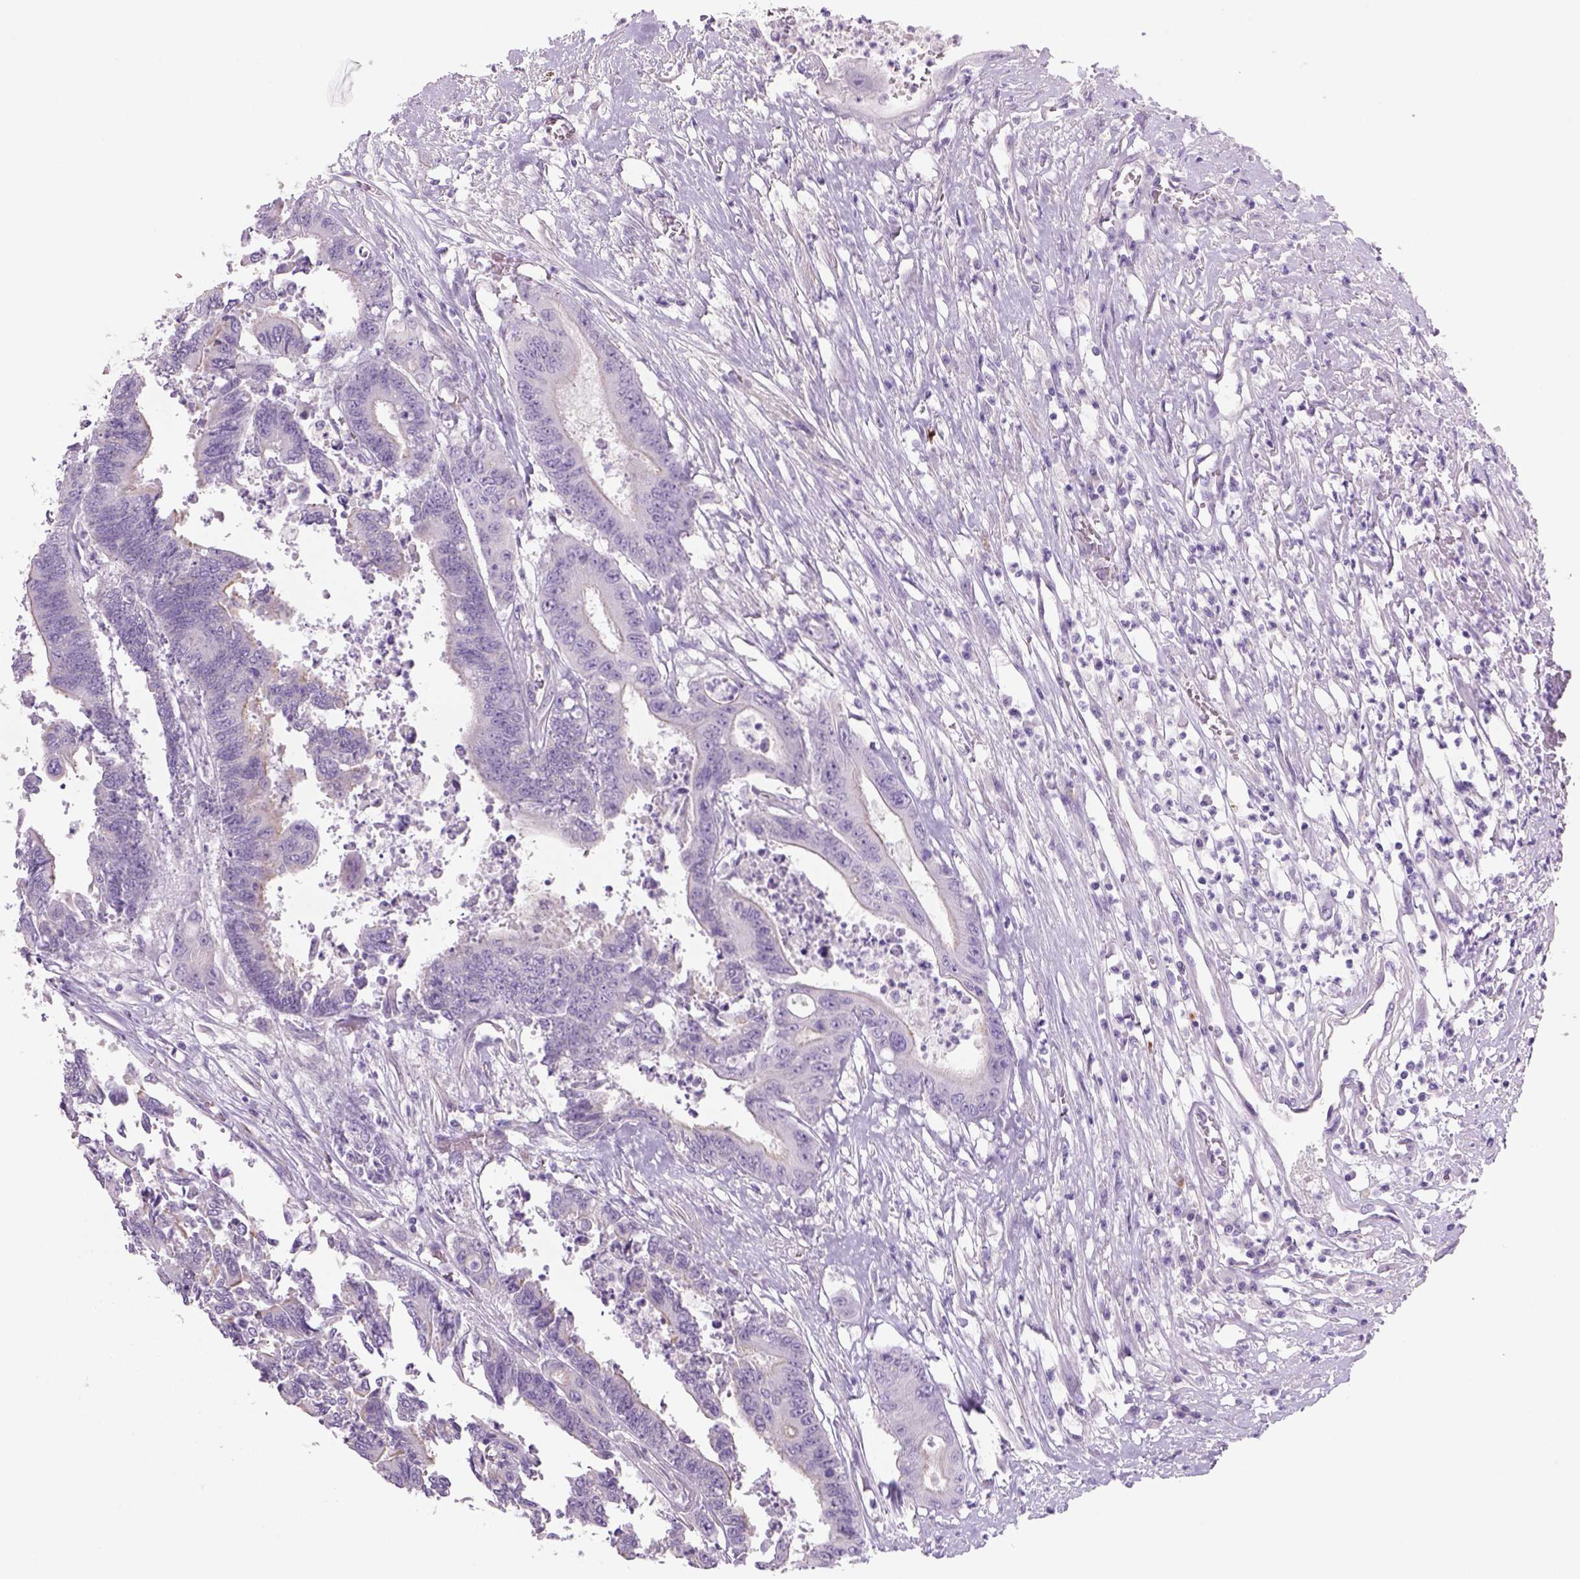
{"staining": {"intensity": "negative", "quantity": "none", "location": "none"}, "tissue": "colorectal cancer", "cell_type": "Tumor cells", "image_type": "cancer", "snomed": [{"axis": "morphology", "description": "Adenocarcinoma, NOS"}, {"axis": "topography", "description": "Rectum"}], "caption": "Colorectal cancer was stained to show a protein in brown. There is no significant positivity in tumor cells. Brightfield microscopy of immunohistochemistry (IHC) stained with DAB (3,3'-diaminobenzidine) (brown) and hematoxylin (blue), captured at high magnification.", "gene": "TENM4", "patient": {"sex": "male", "age": 54}}